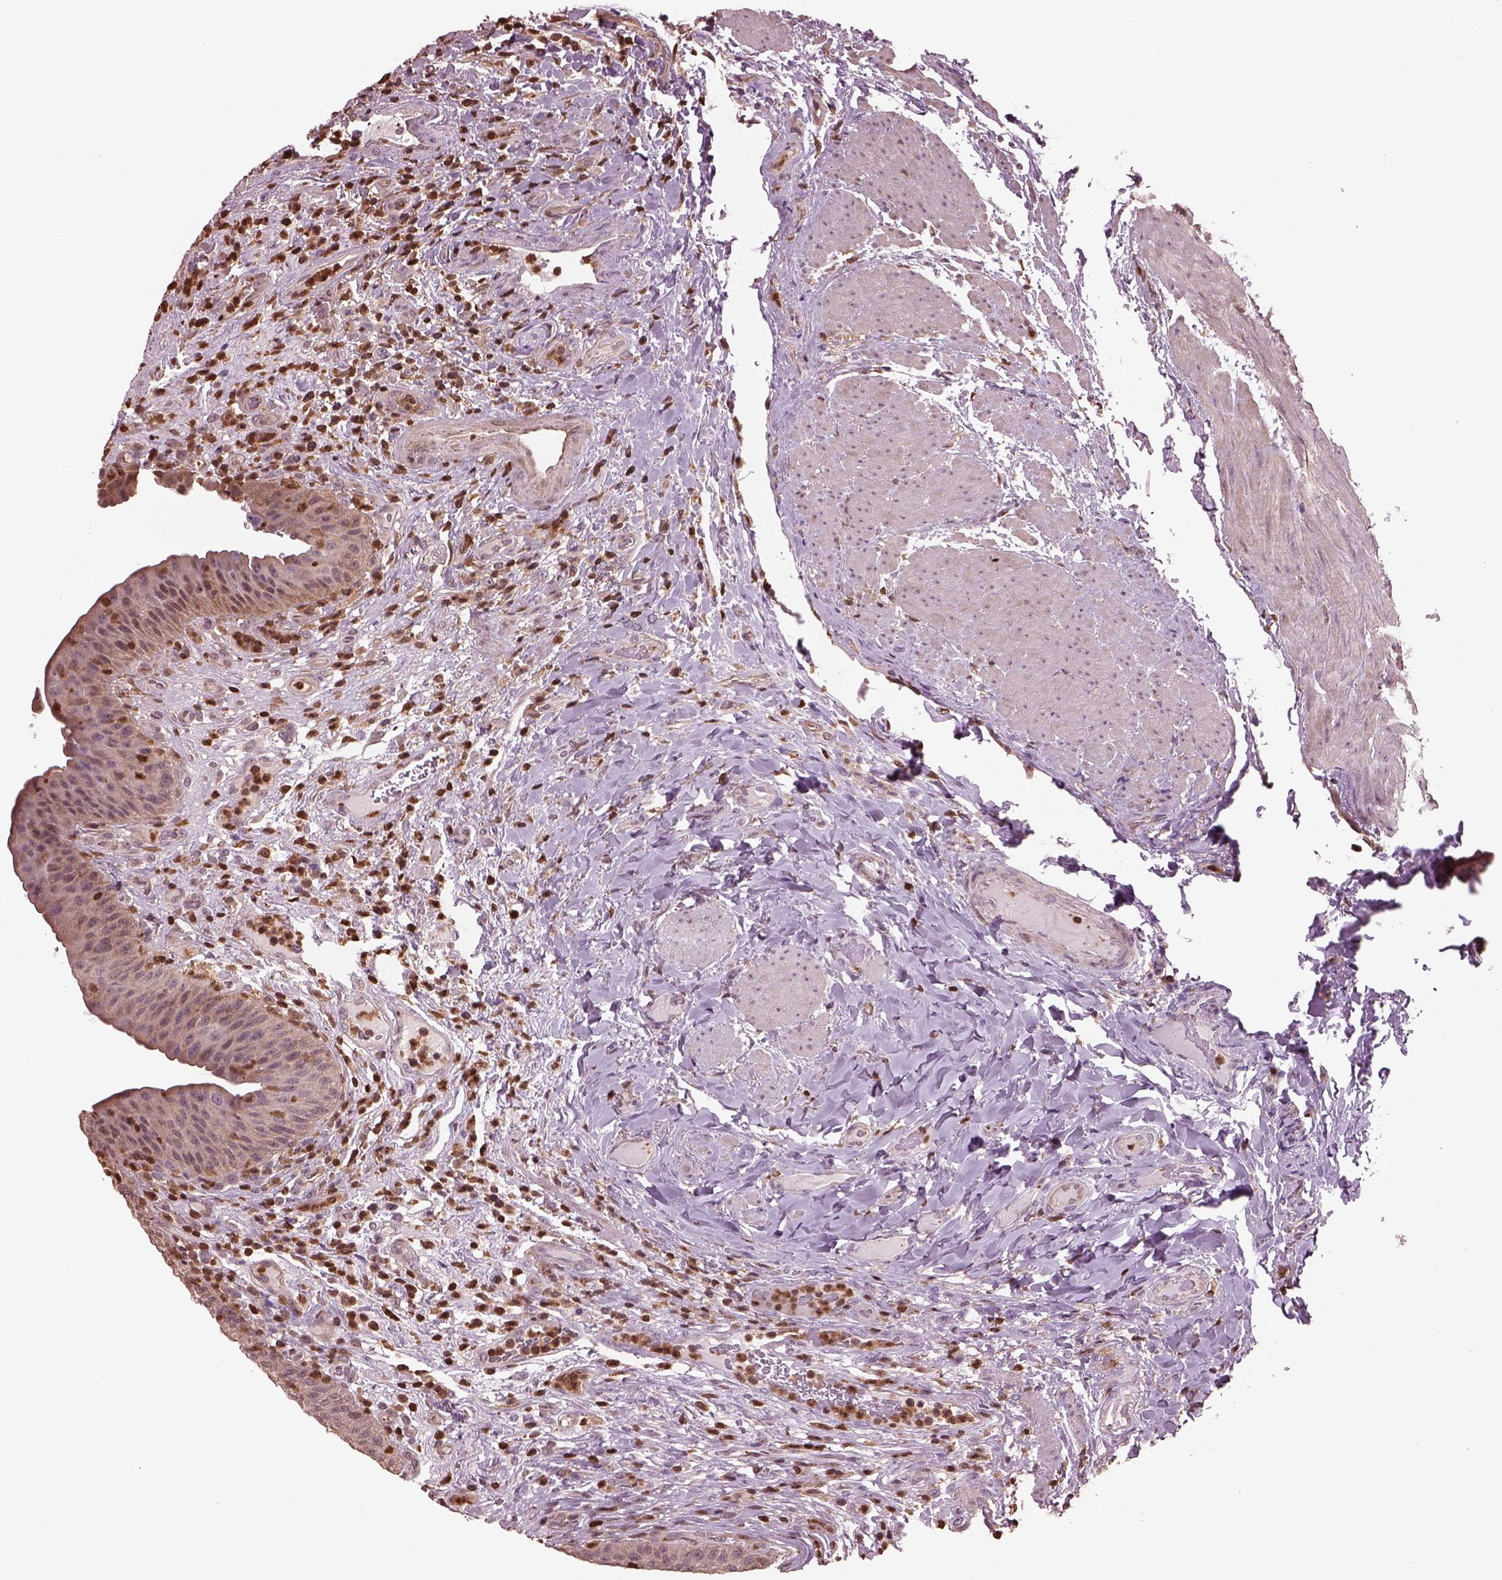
{"staining": {"intensity": "moderate", "quantity": "<25%", "location": "cytoplasmic/membranous"}, "tissue": "urinary bladder", "cell_type": "Urothelial cells", "image_type": "normal", "snomed": [{"axis": "morphology", "description": "Normal tissue, NOS"}, {"axis": "topography", "description": "Urinary bladder"}], "caption": "Moderate cytoplasmic/membranous staining is appreciated in about <25% of urothelial cells in normal urinary bladder.", "gene": "IL31RA", "patient": {"sex": "male", "age": 66}}